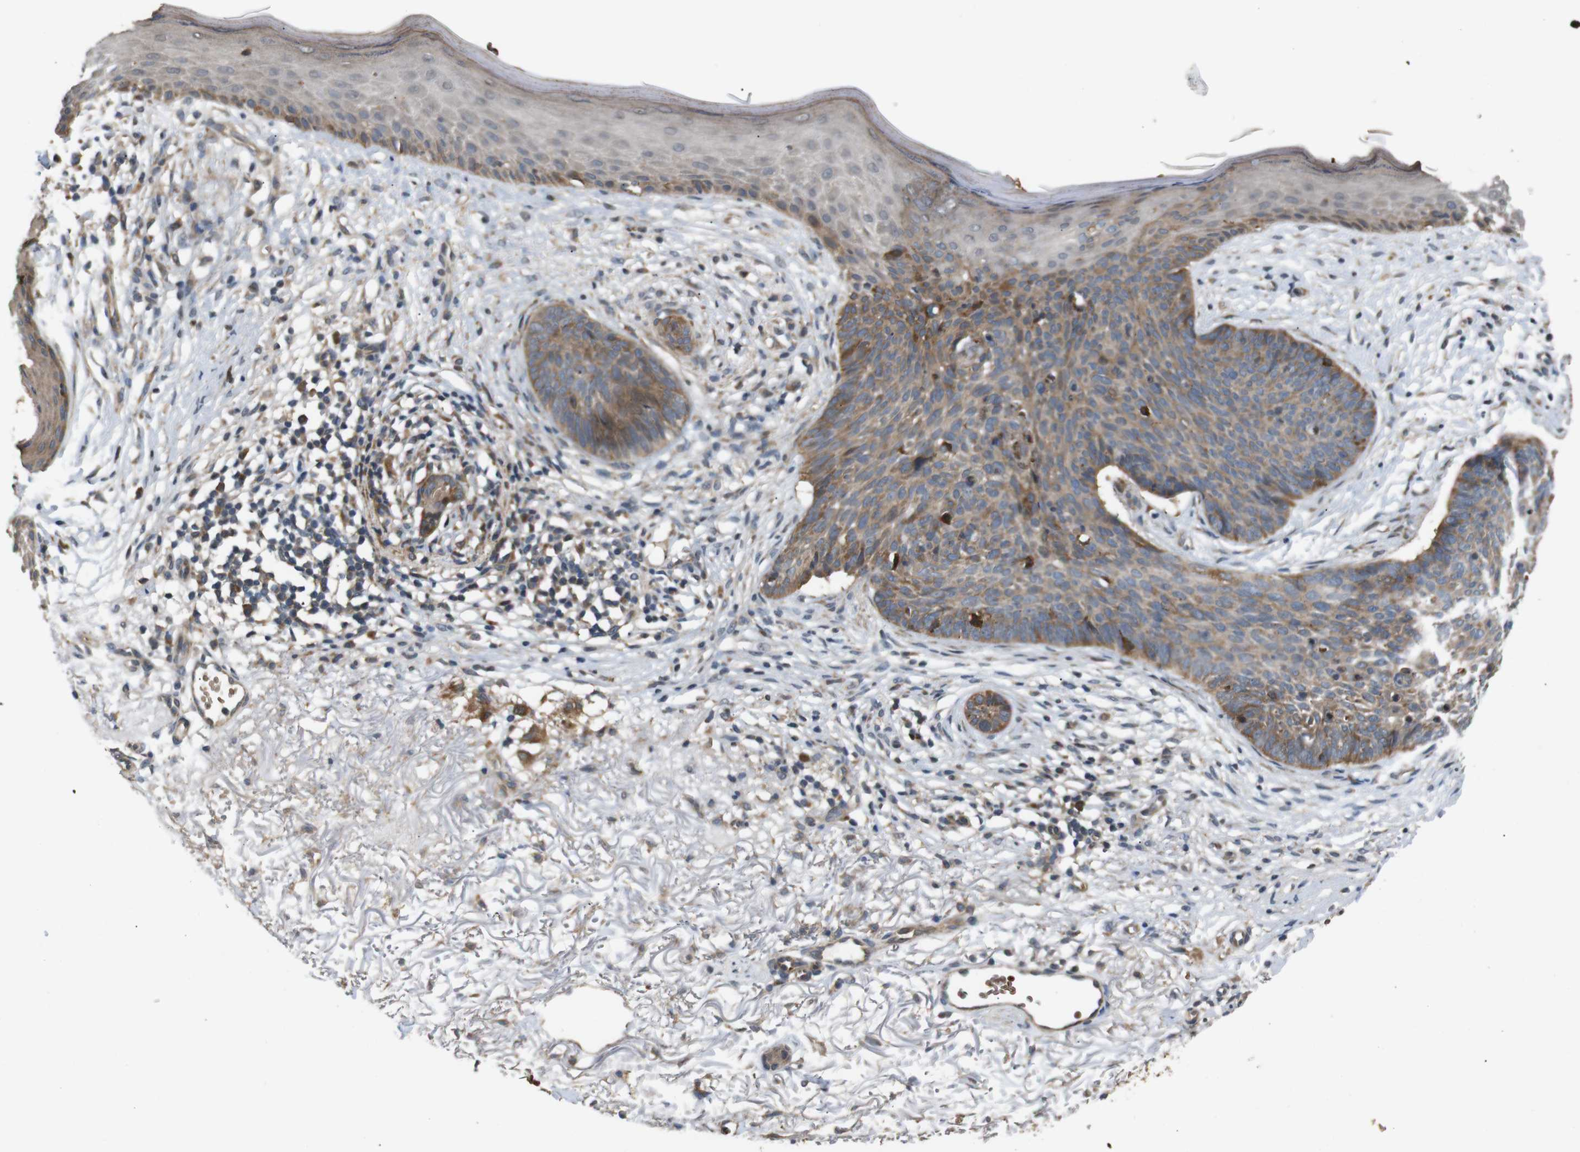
{"staining": {"intensity": "moderate", "quantity": "25%-75%", "location": "cytoplasmic/membranous"}, "tissue": "skin cancer", "cell_type": "Tumor cells", "image_type": "cancer", "snomed": [{"axis": "morphology", "description": "Basal cell carcinoma"}, {"axis": "topography", "description": "Skin"}], "caption": "Immunohistochemical staining of human skin cancer exhibits moderate cytoplasmic/membranous protein expression in about 25%-75% of tumor cells.", "gene": "EPHB2", "patient": {"sex": "female", "age": 70}}